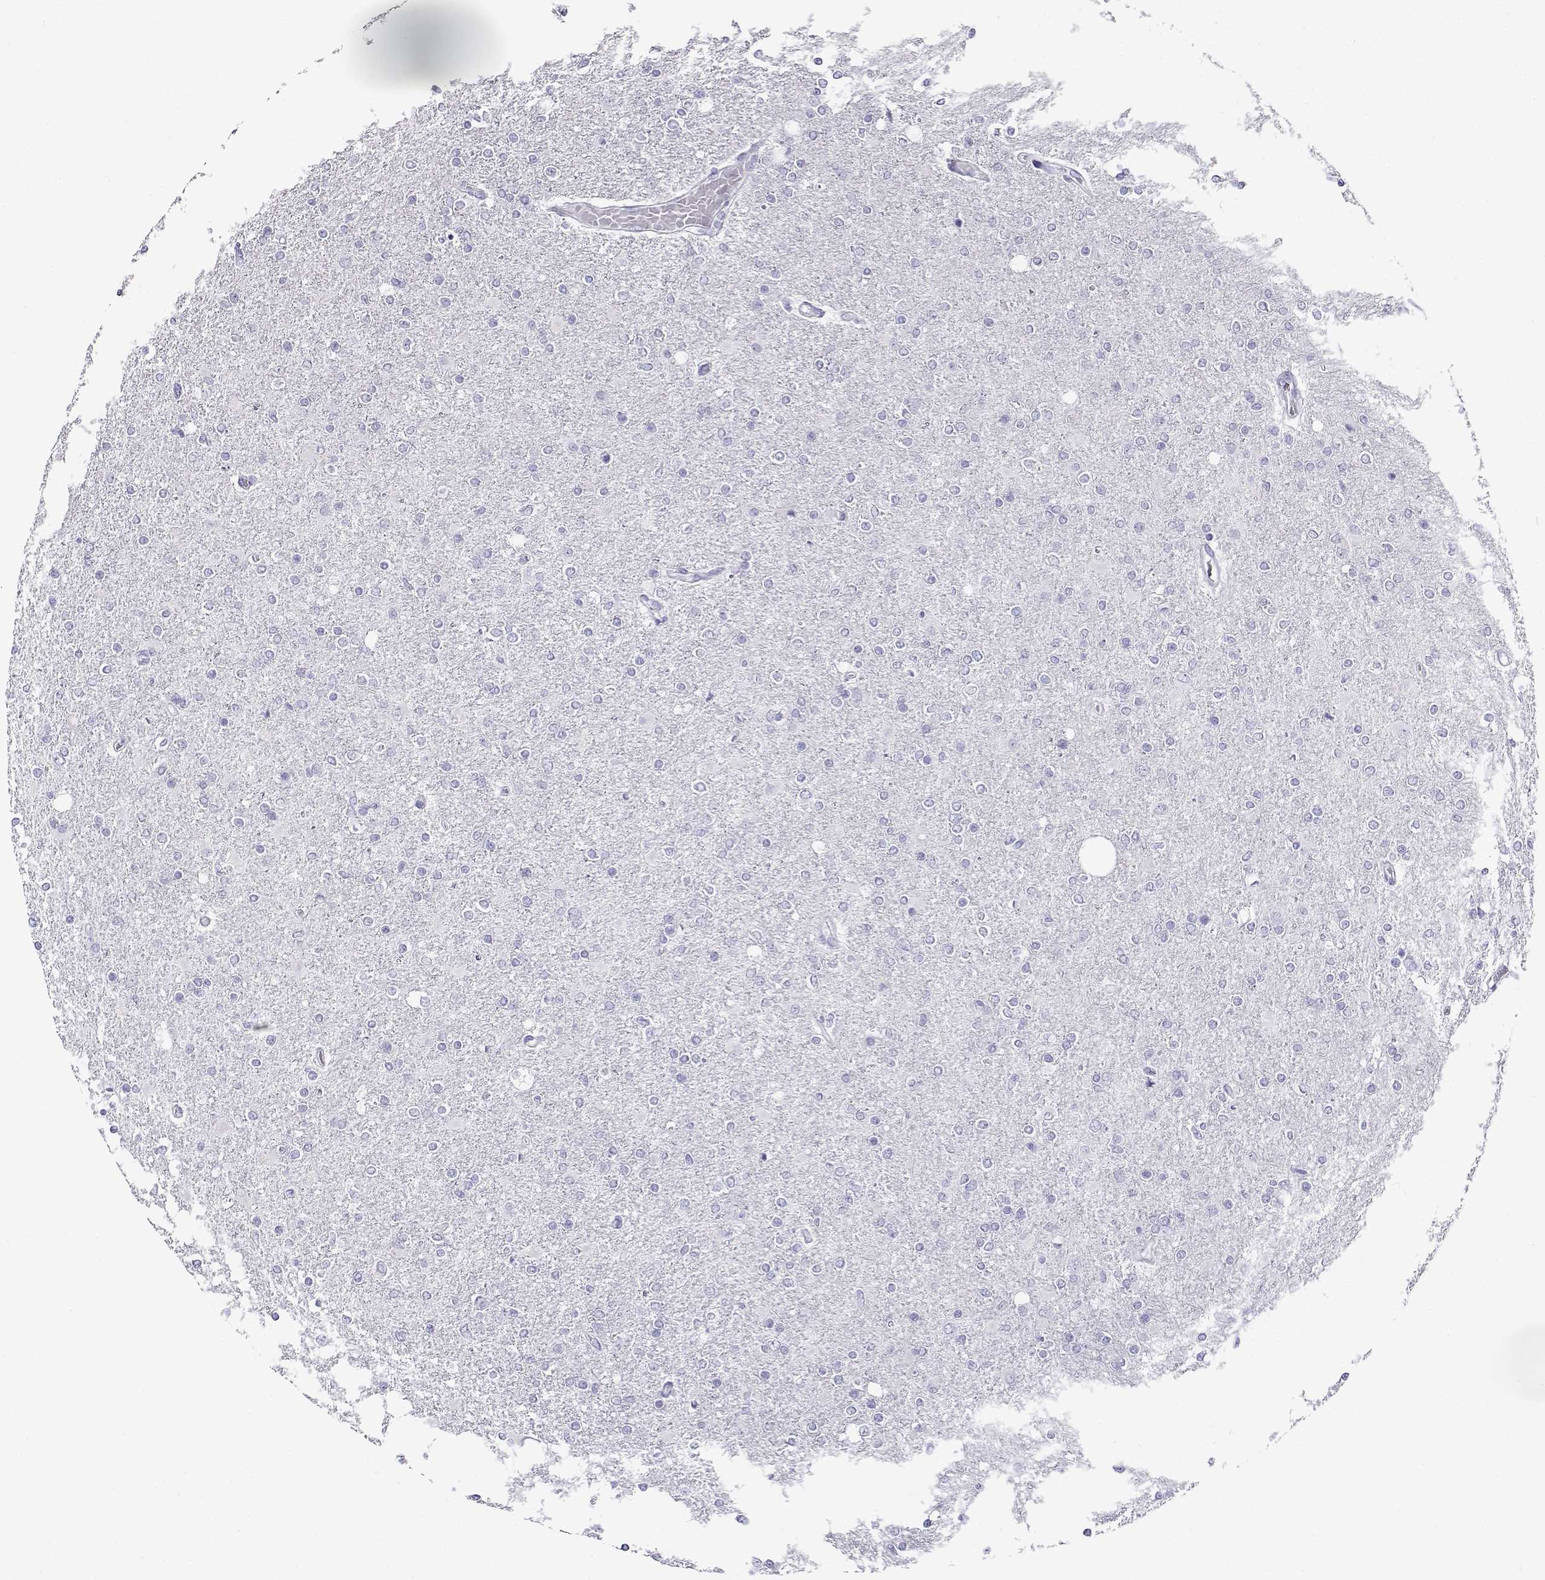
{"staining": {"intensity": "negative", "quantity": "none", "location": "none"}, "tissue": "glioma", "cell_type": "Tumor cells", "image_type": "cancer", "snomed": [{"axis": "morphology", "description": "Glioma, malignant, High grade"}, {"axis": "topography", "description": "Cerebral cortex"}], "caption": "Immunohistochemistry image of neoplastic tissue: malignant high-grade glioma stained with DAB (3,3'-diaminobenzidine) exhibits no significant protein expression in tumor cells. (DAB immunohistochemistry with hematoxylin counter stain).", "gene": "CABS1", "patient": {"sex": "male", "age": 70}}